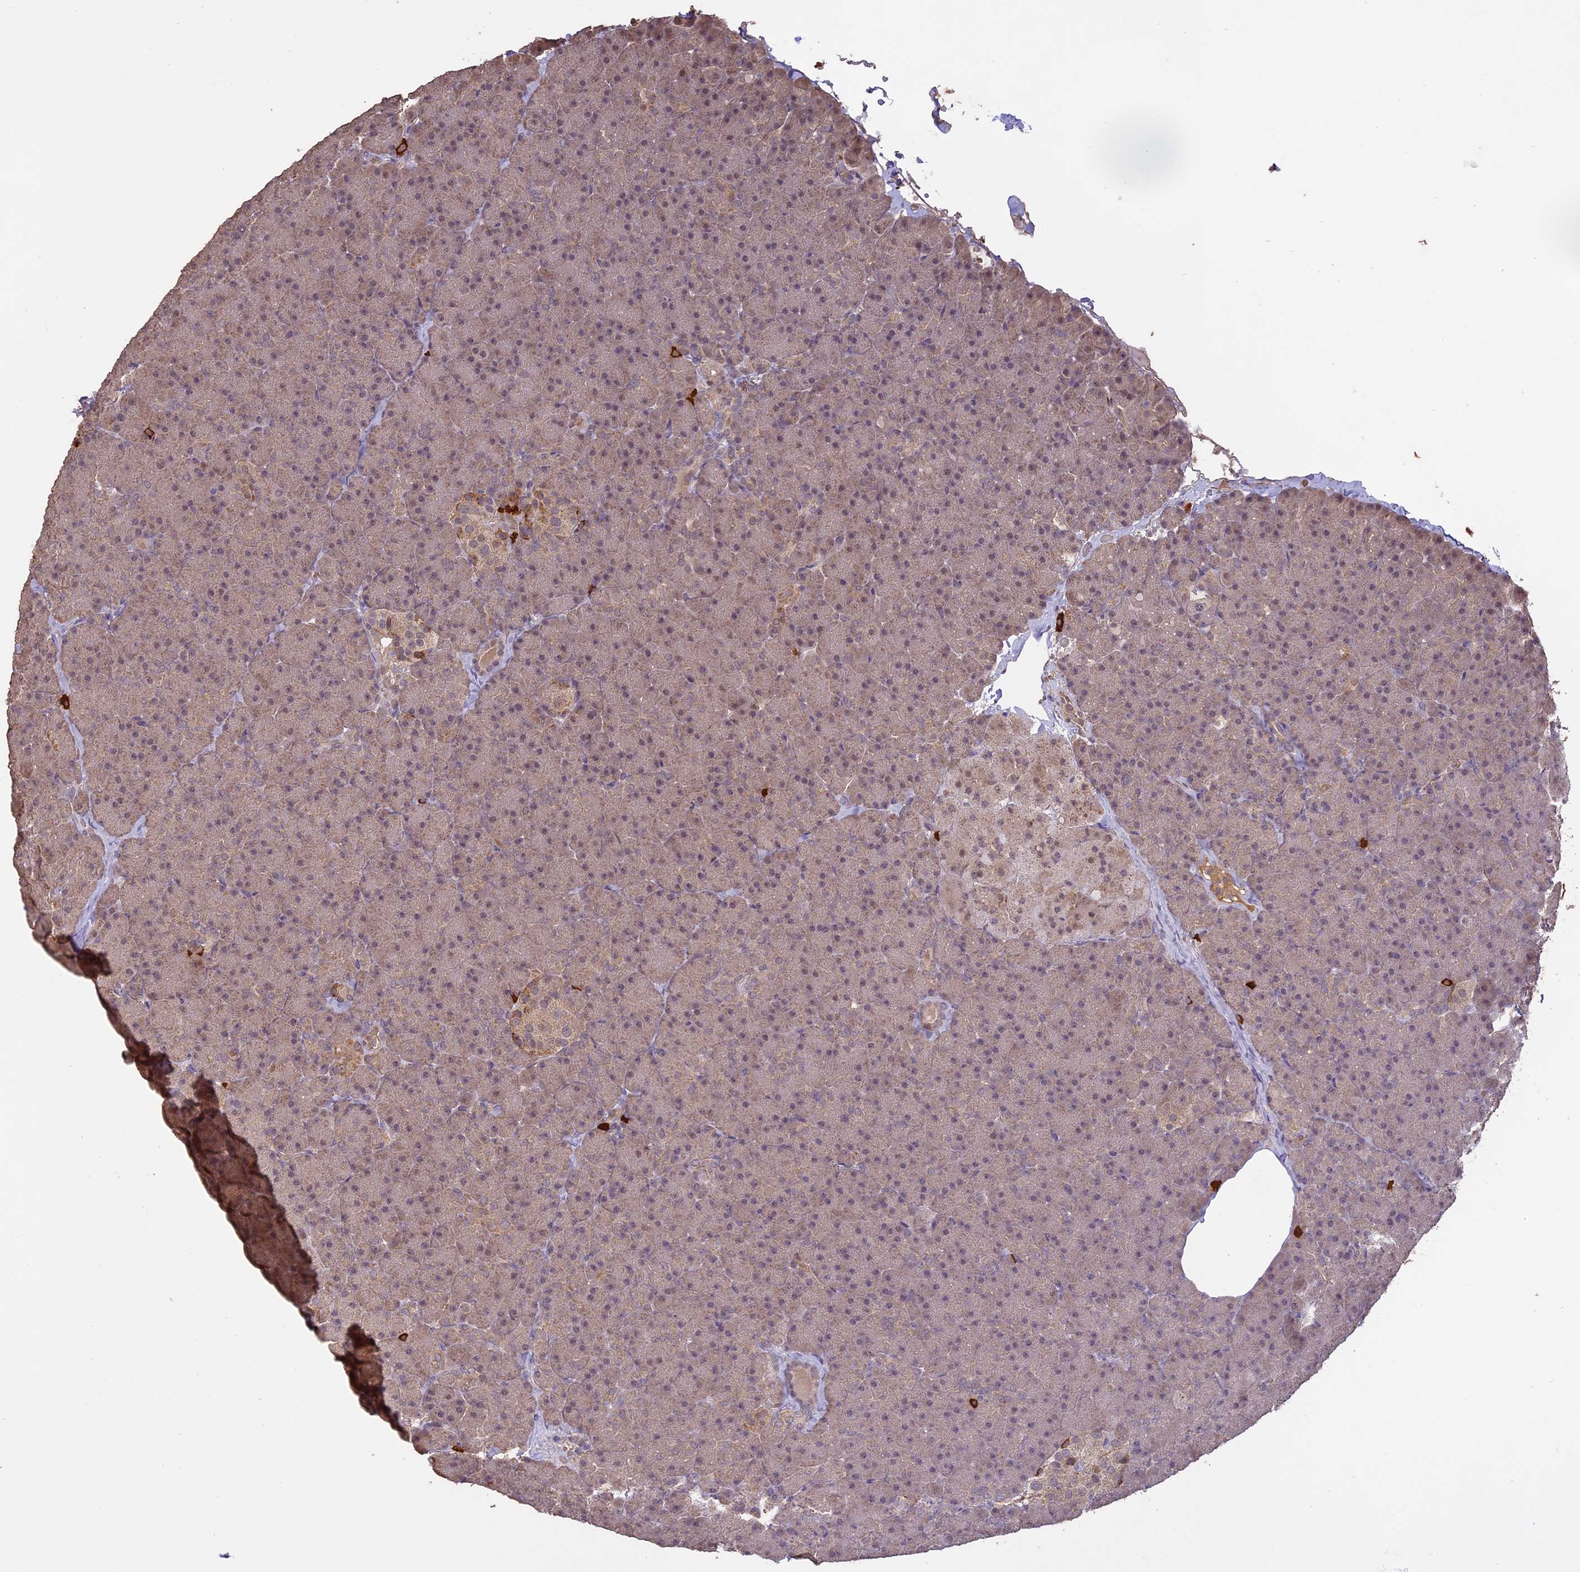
{"staining": {"intensity": "weak", "quantity": "<25%", "location": "cytoplasmic/membranous,nuclear"}, "tissue": "pancreas", "cell_type": "Exocrine glandular cells", "image_type": "normal", "snomed": [{"axis": "morphology", "description": "Normal tissue, NOS"}, {"axis": "topography", "description": "Pancreas"}], "caption": "Image shows no protein positivity in exocrine glandular cells of unremarkable pancreas.", "gene": "TIGD7", "patient": {"sex": "male", "age": 36}}